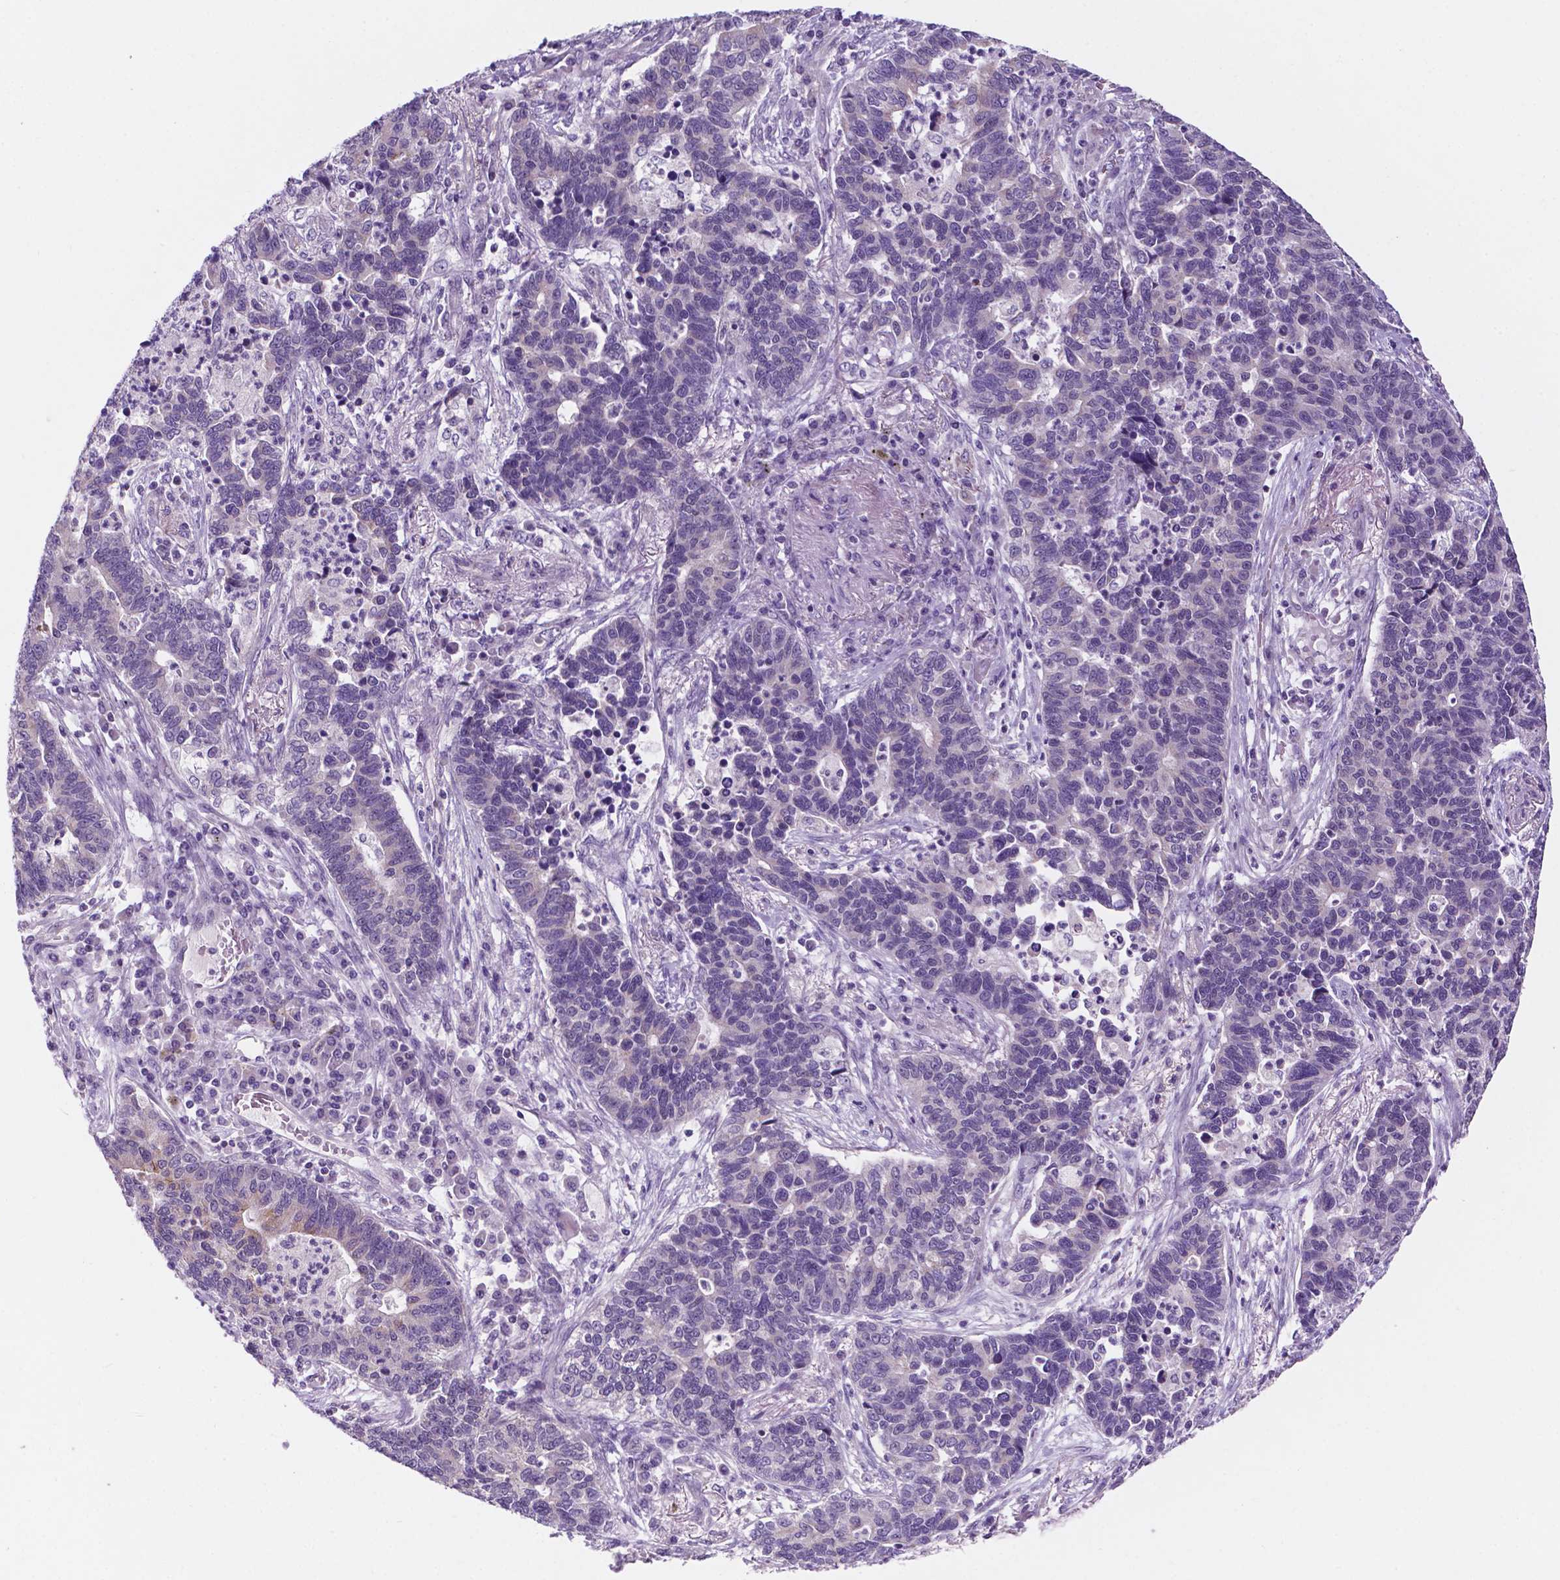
{"staining": {"intensity": "negative", "quantity": "none", "location": "none"}, "tissue": "lung cancer", "cell_type": "Tumor cells", "image_type": "cancer", "snomed": [{"axis": "morphology", "description": "Adenocarcinoma, NOS"}, {"axis": "topography", "description": "Lung"}], "caption": "A photomicrograph of human lung cancer (adenocarcinoma) is negative for staining in tumor cells.", "gene": "FAM50B", "patient": {"sex": "female", "age": 57}}